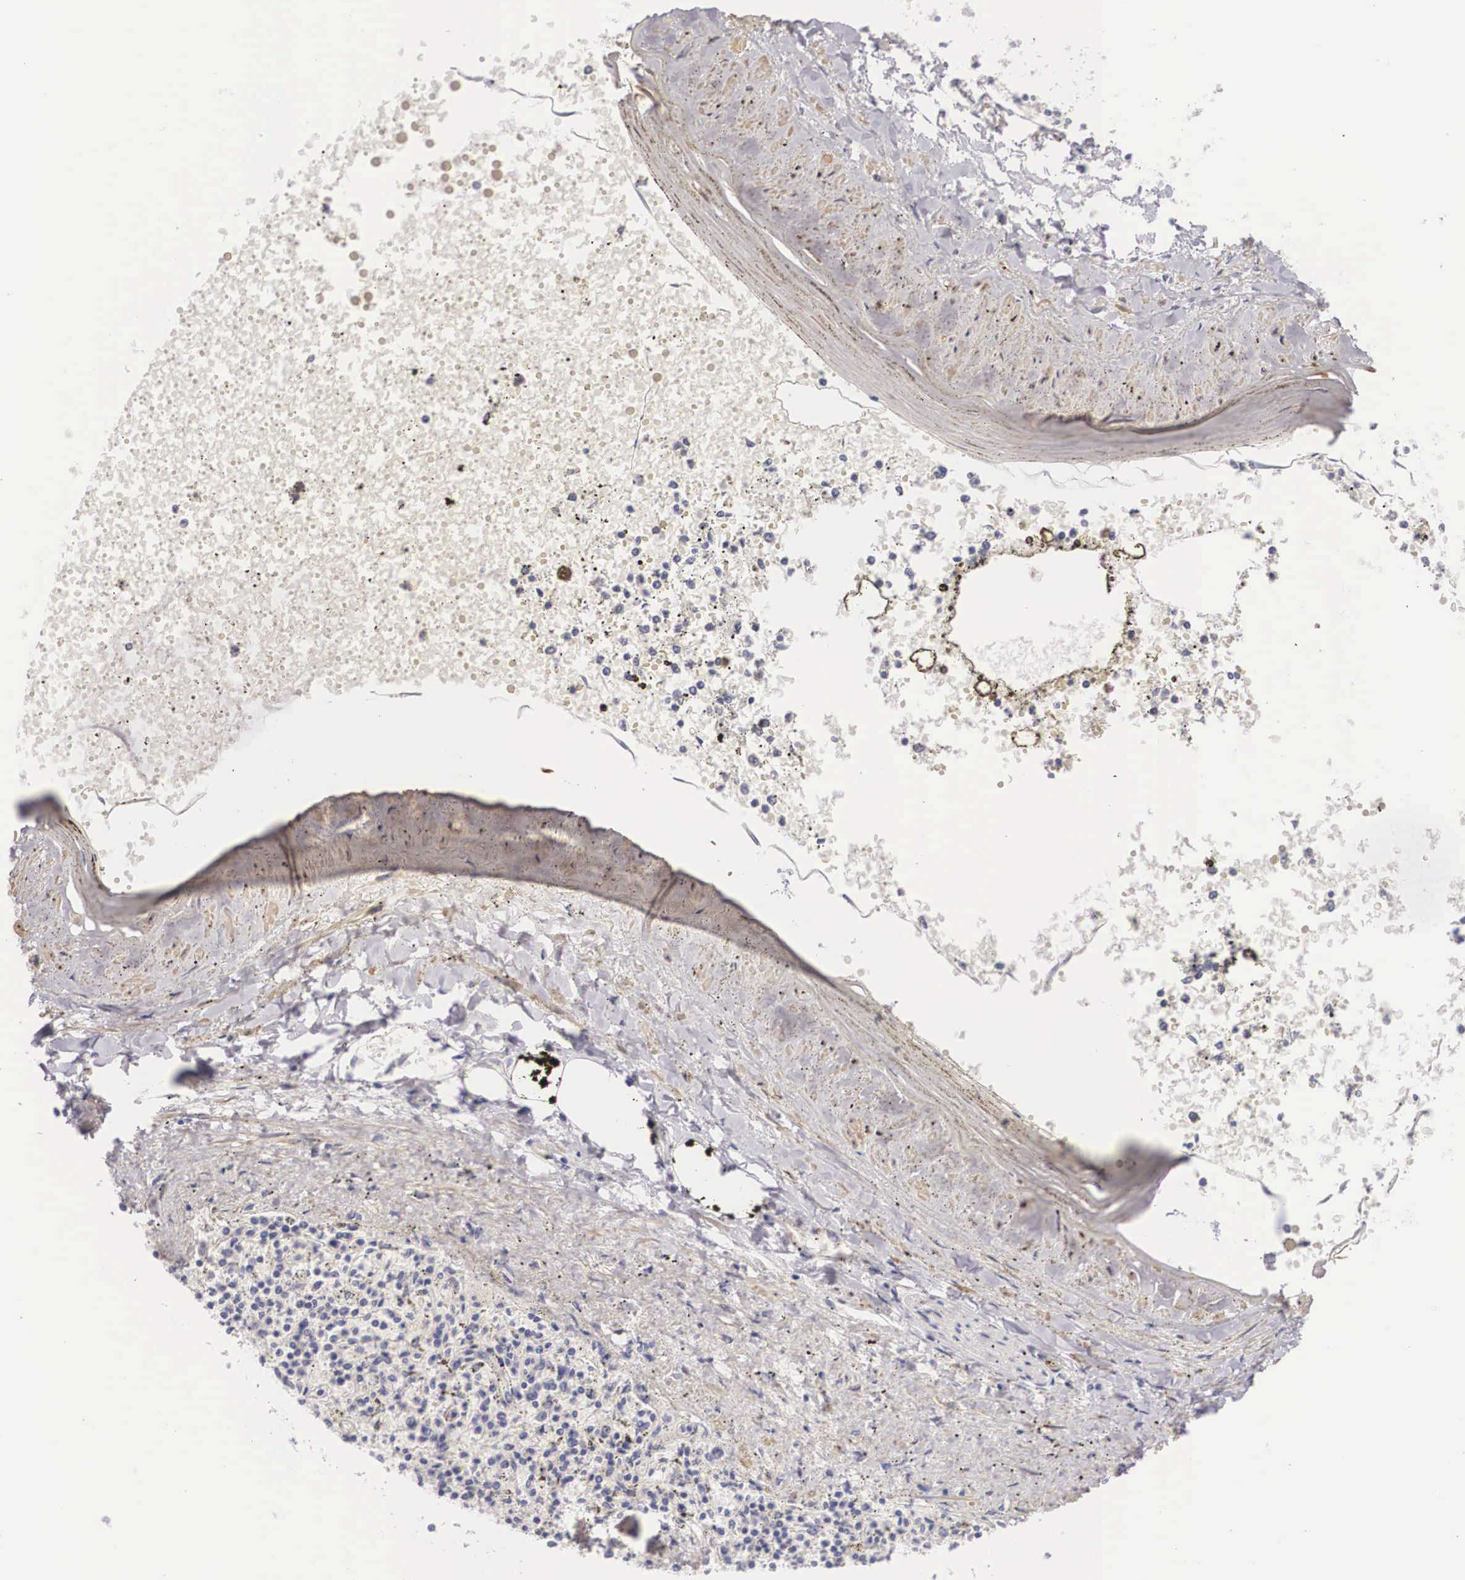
{"staining": {"intensity": "weak", "quantity": "<25%", "location": "cytoplasmic/membranous"}, "tissue": "spleen", "cell_type": "Cells in red pulp", "image_type": "normal", "snomed": [{"axis": "morphology", "description": "Normal tissue, NOS"}, {"axis": "topography", "description": "Spleen"}], "caption": "IHC histopathology image of benign spleen stained for a protein (brown), which displays no expression in cells in red pulp.", "gene": "ENOX2", "patient": {"sex": "male", "age": 72}}